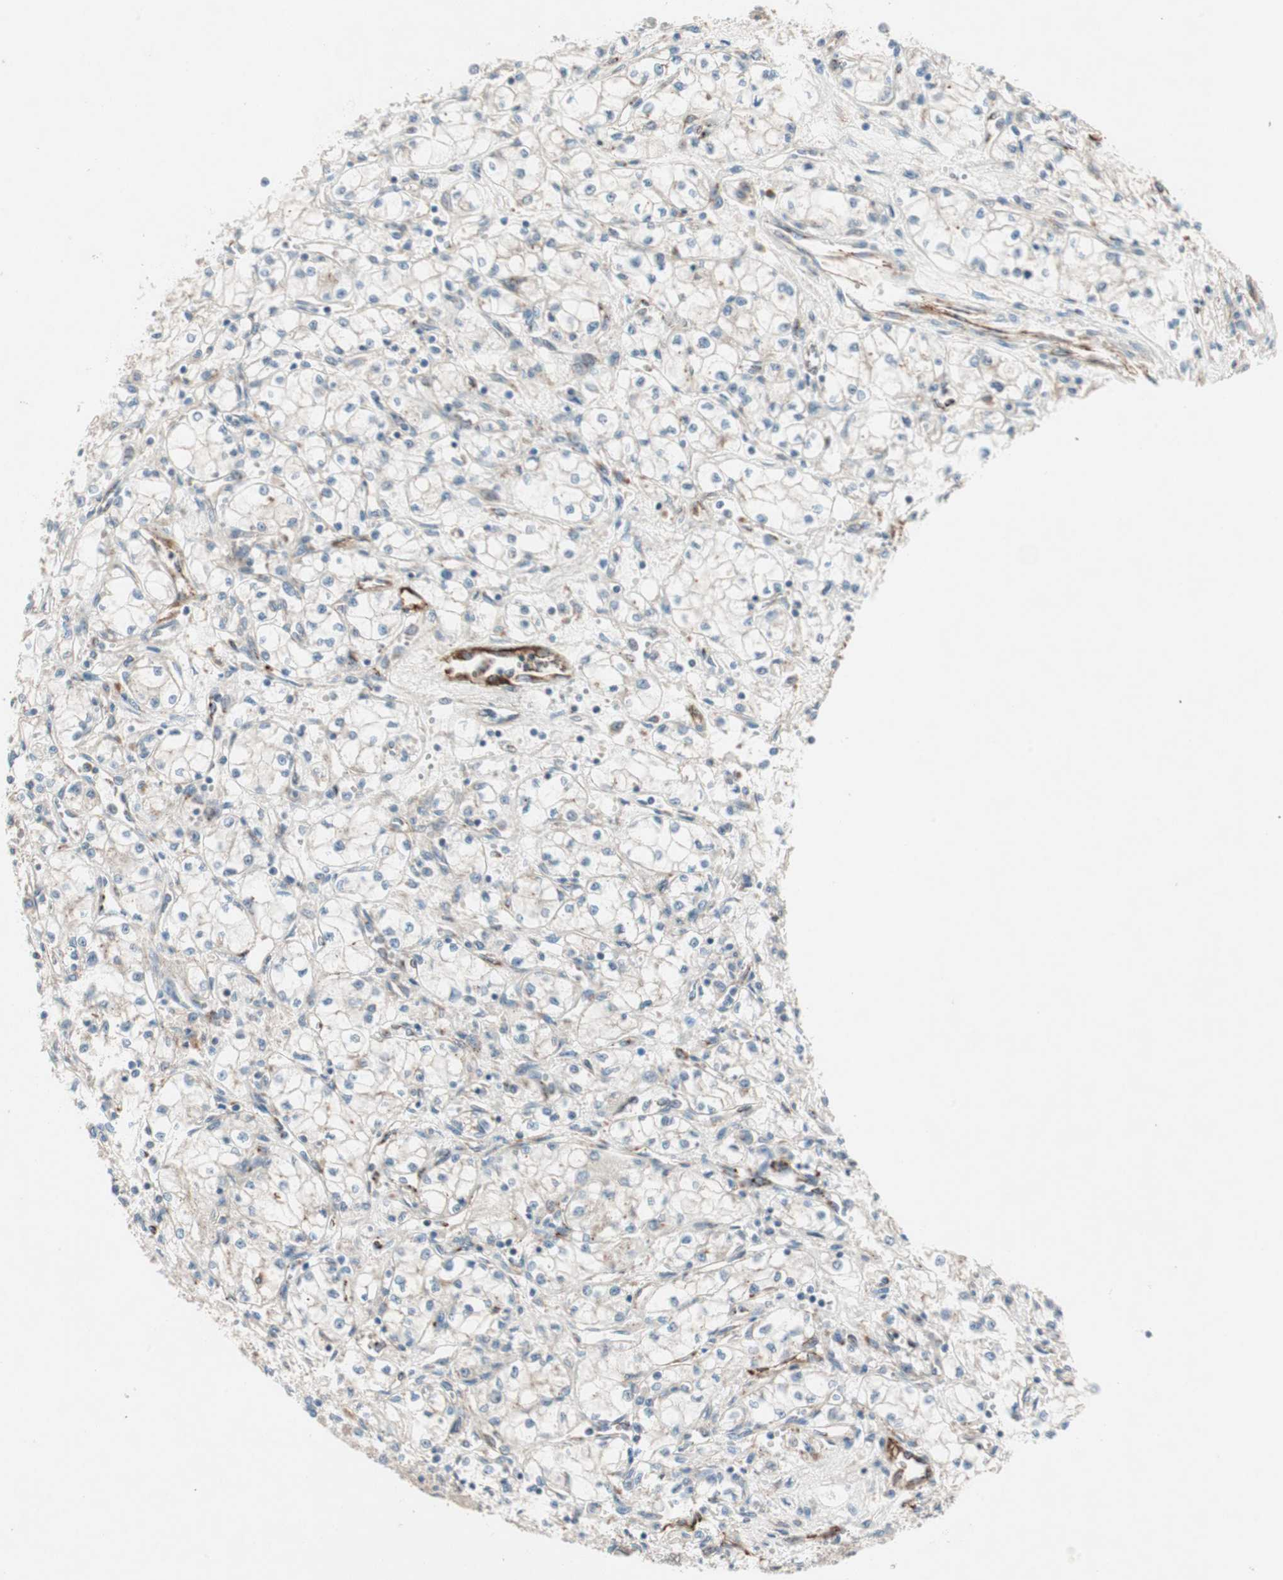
{"staining": {"intensity": "negative", "quantity": "none", "location": "none"}, "tissue": "renal cancer", "cell_type": "Tumor cells", "image_type": "cancer", "snomed": [{"axis": "morphology", "description": "Normal tissue, NOS"}, {"axis": "morphology", "description": "Adenocarcinoma, NOS"}, {"axis": "topography", "description": "Kidney"}], "caption": "DAB (3,3'-diaminobenzidine) immunohistochemical staining of adenocarcinoma (renal) exhibits no significant expression in tumor cells.", "gene": "FGFR4", "patient": {"sex": "male", "age": 59}}